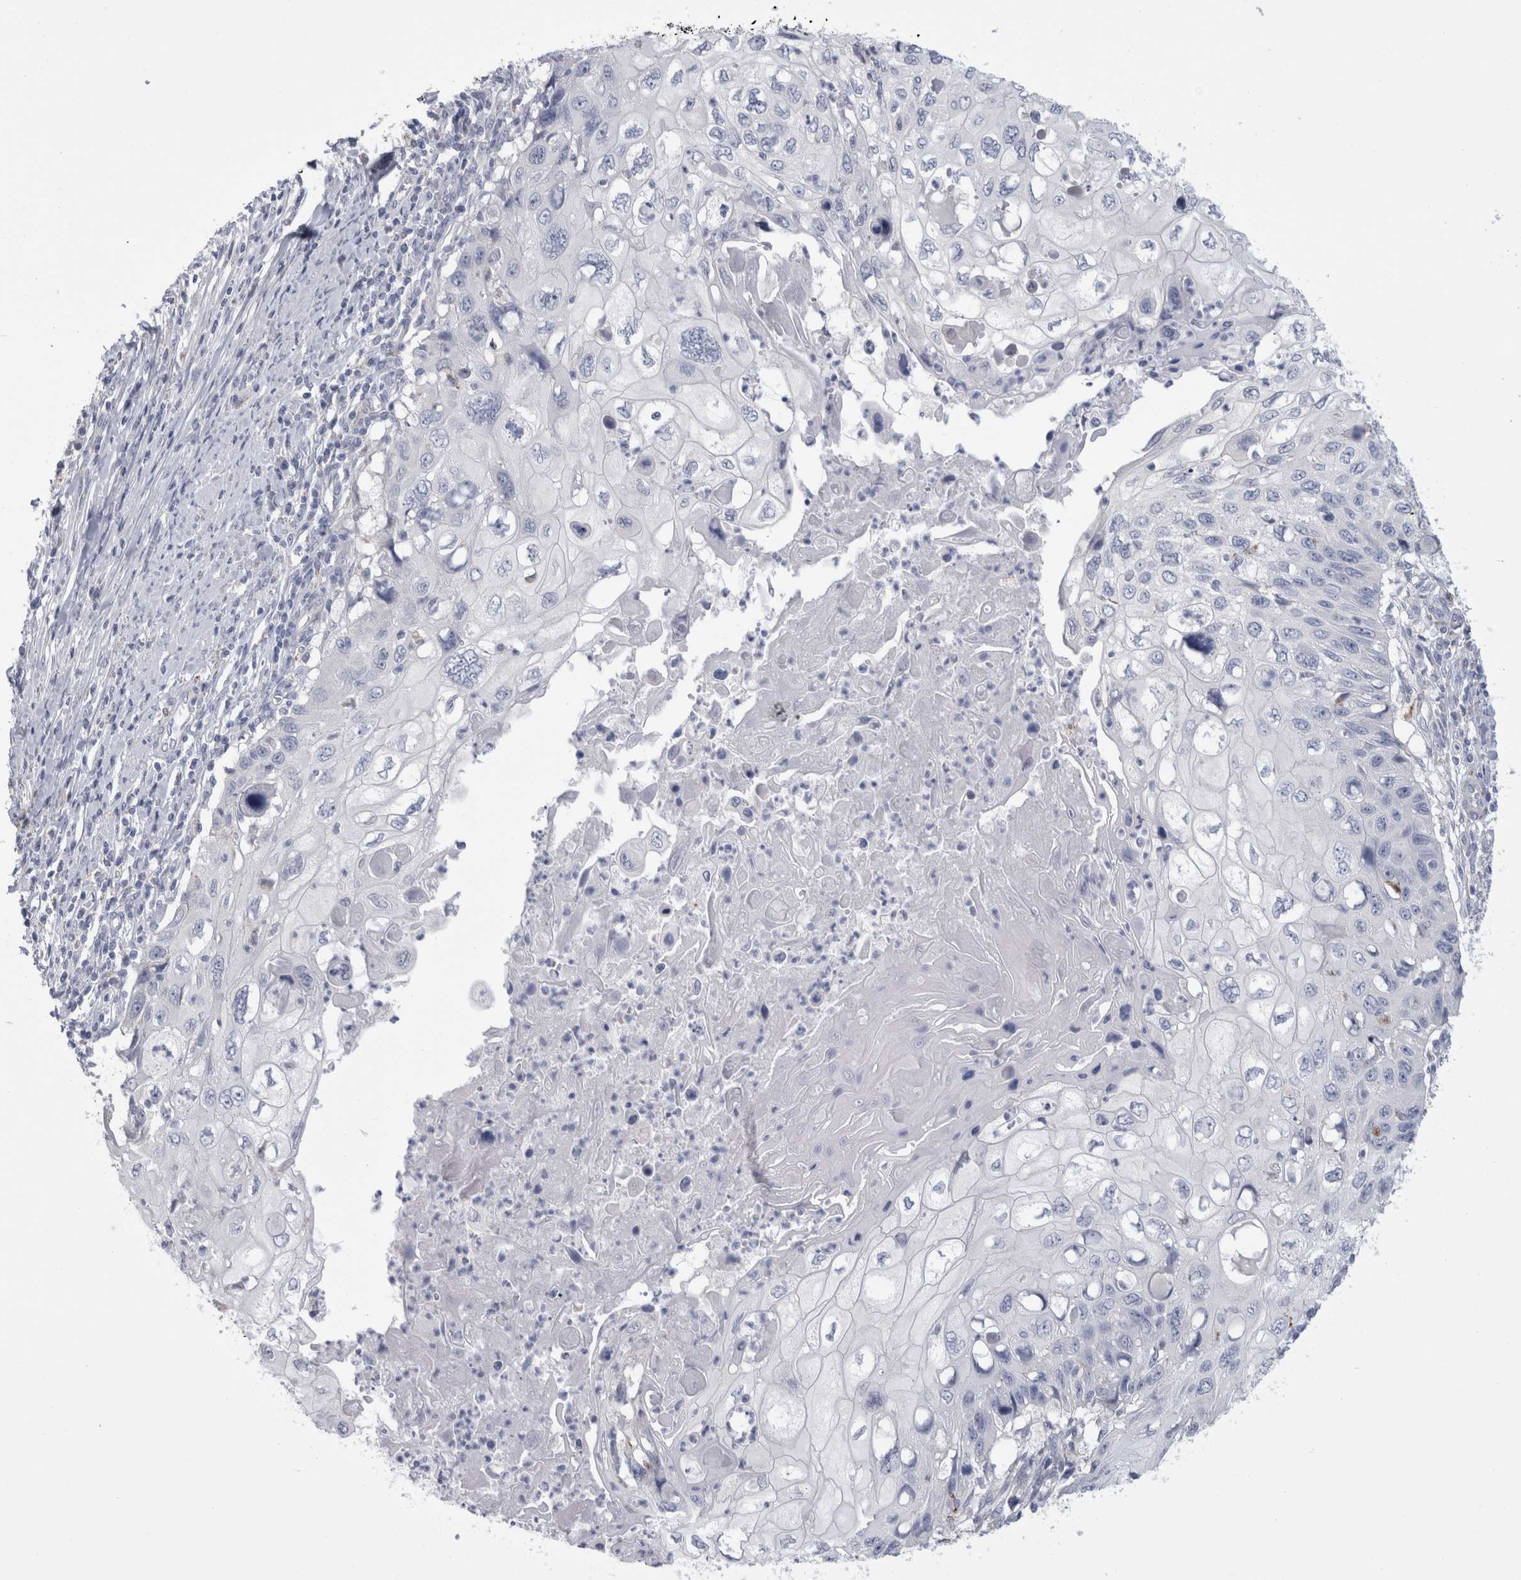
{"staining": {"intensity": "negative", "quantity": "none", "location": "none"}, "tissue": "cervical cancer", "cell_type": "Tumor cells", "image_type": "cancer", "snomed": [{"axis": "morphology", "description": "Squamous cell carcinoma, NOS"}, {"axis": "topography", "description": "Cervix"}], "caption": "Immunohistochemistry (IHC) of human squamous cell carcinoma (cervical) exhibits no positivity in tumor cells. (DAB (3,3'-diaminobenzidine) immunohistochemistry with hematoxylin counter stain).", "gene": "GATM", "patient": {"sex": "female", "age": 70}}